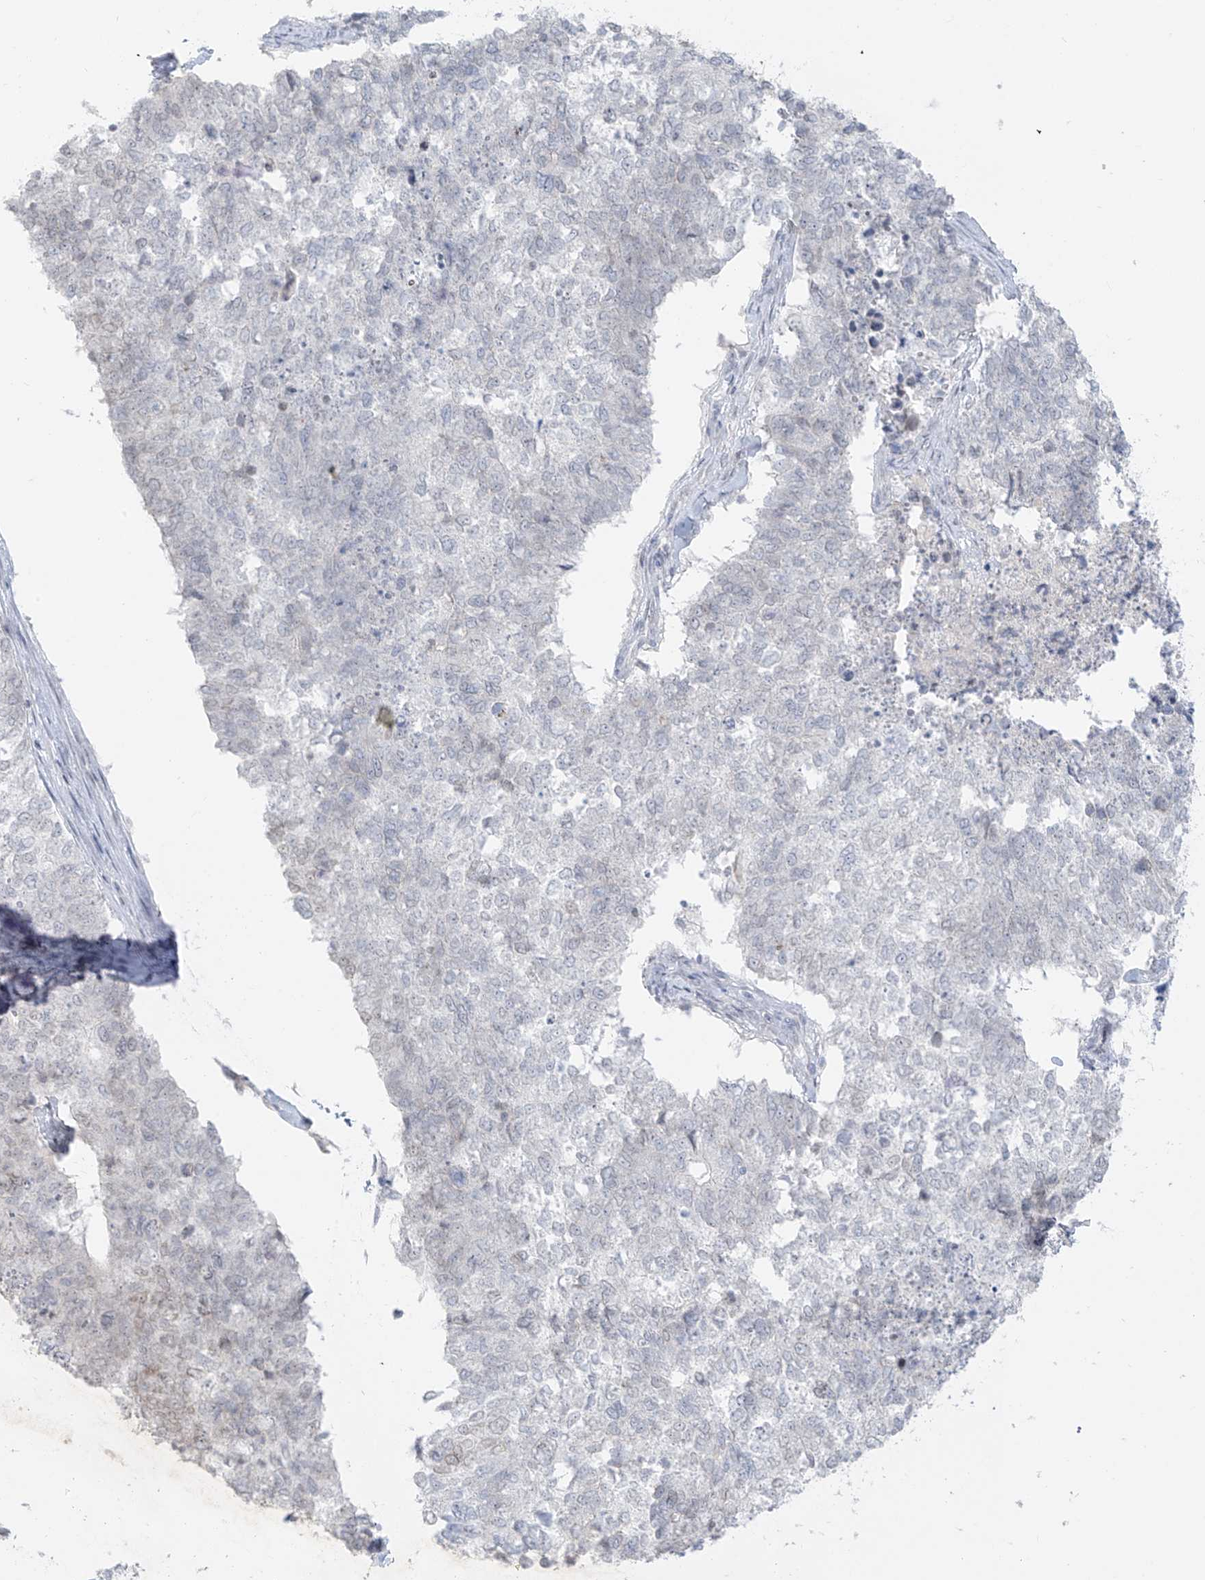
{"staining": {"intensity": "negative", "quantity": "none", "location": "none"}, "tissue": "cervical cancer", "cell_type": "Tumor cells", "image_type": "cancer", "snomed": [{"axis": "morphology", "description": "Squamous cell carcinoma, NOS"}, {"axis": "topography", "description": "Cervix"}], "caption": "This is a histopathology image of immunohistochemistry staining of cervical cancer (squamous cell carcinoma), which shows no positivity in tumor cells.", "gene": "OSBPL7", "patient": {"sex": "female", "age": 63}}